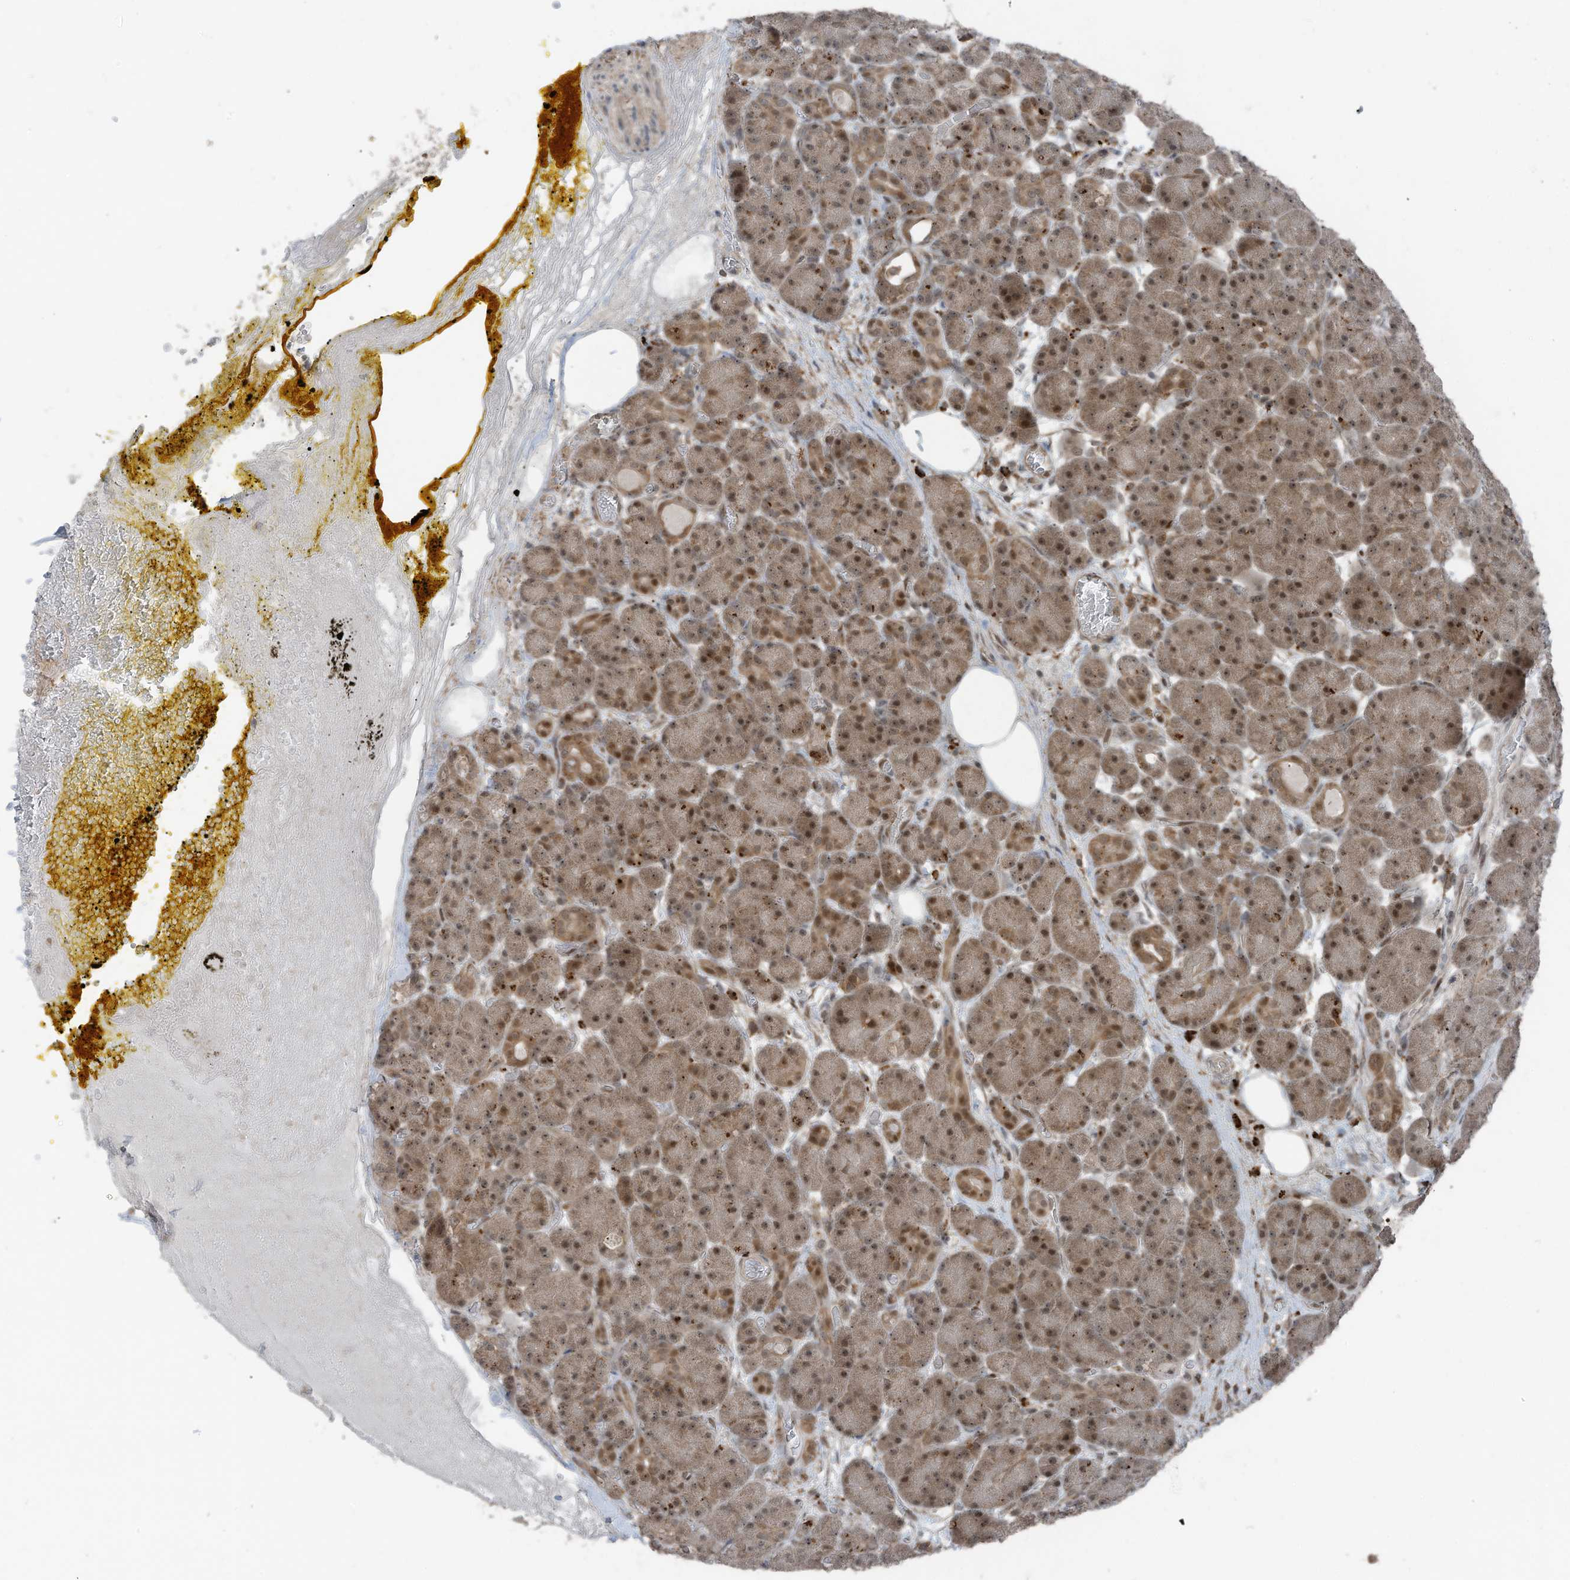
{"staining": {"intensity": "moderate", "quantity": ">75%", "location": "cytoplasmic/membranous,nuclear"}, "tissue": "pancreas", "cell_type": "Exocrine glandular cells", "image_type": "normal", "snomed": [{"axis": "morphology", "description": "Normal tissue, NOS"}, {"axis": "topography", "description": "Pancreas"}], "caption": "Exocrine glandular cells reveal moderate cytoplasmic/membranous,nuclear expression in approximately >75% of cells in unremarkable pancreas. The staining was performed using DAB (3,3'-diaminobenzidine) to visualize the protein expression in brown, while the nuclei were stained in blue with hematoxylin (Magnification: 20x).", "gene": "TXNDC9", "patient": {"sex": "male", "age": 63}}